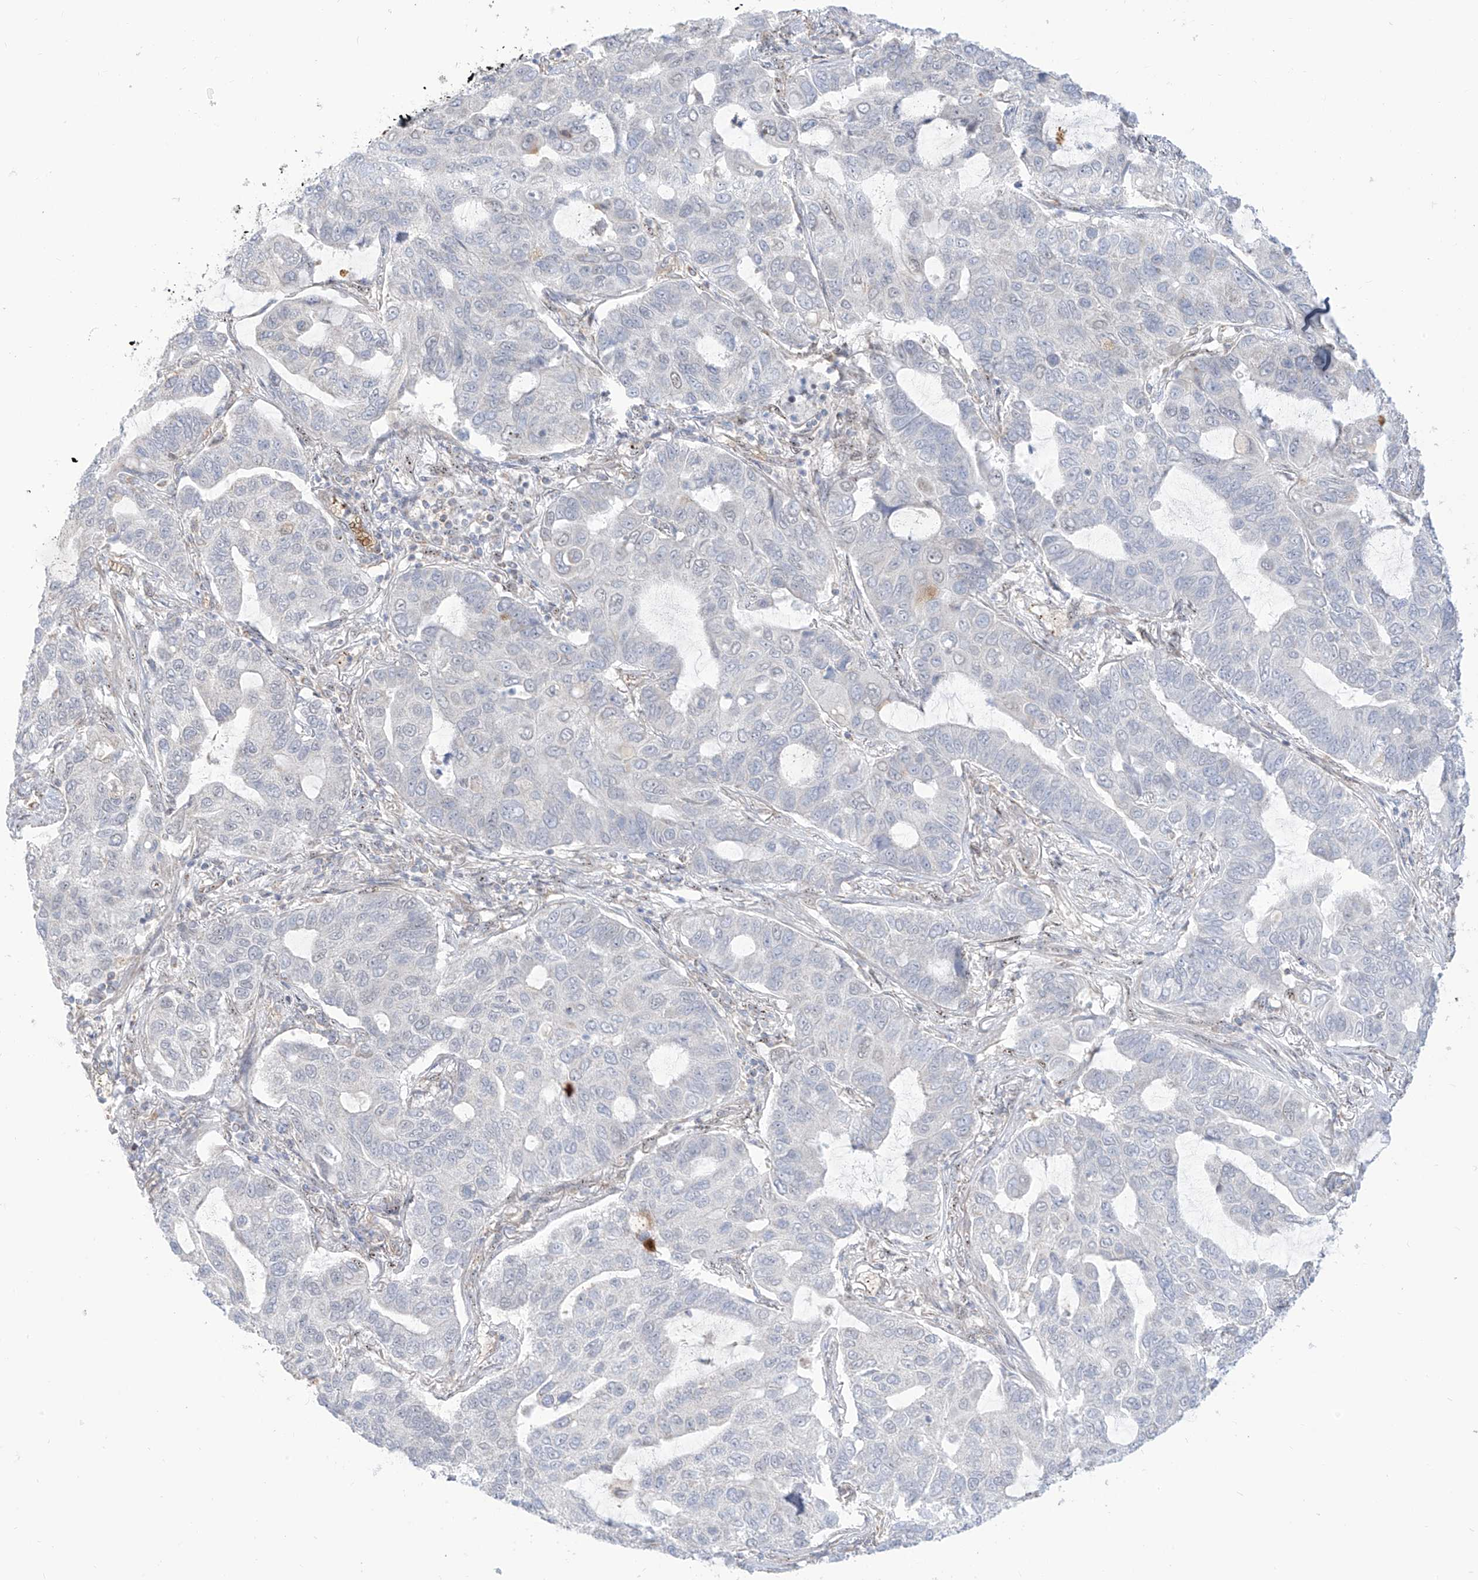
{"staining": {"intensity": "negative", "quantity": "none", "location": "none"}, "tissue": "lung cancer", "cell_type": "Tumor cells", "image_type": "cancer", "snomed": [{"axis": "morphology", "description": "Adenocarcinoma, NOS"}, {"axis": "topography", "description": "Lung"}], "caption": "Protein analysis of lung cancer displays no significant staining in tumor cells.", "gene": "ARHGEF40", "patient": {"sex": "male", "age": 64}}